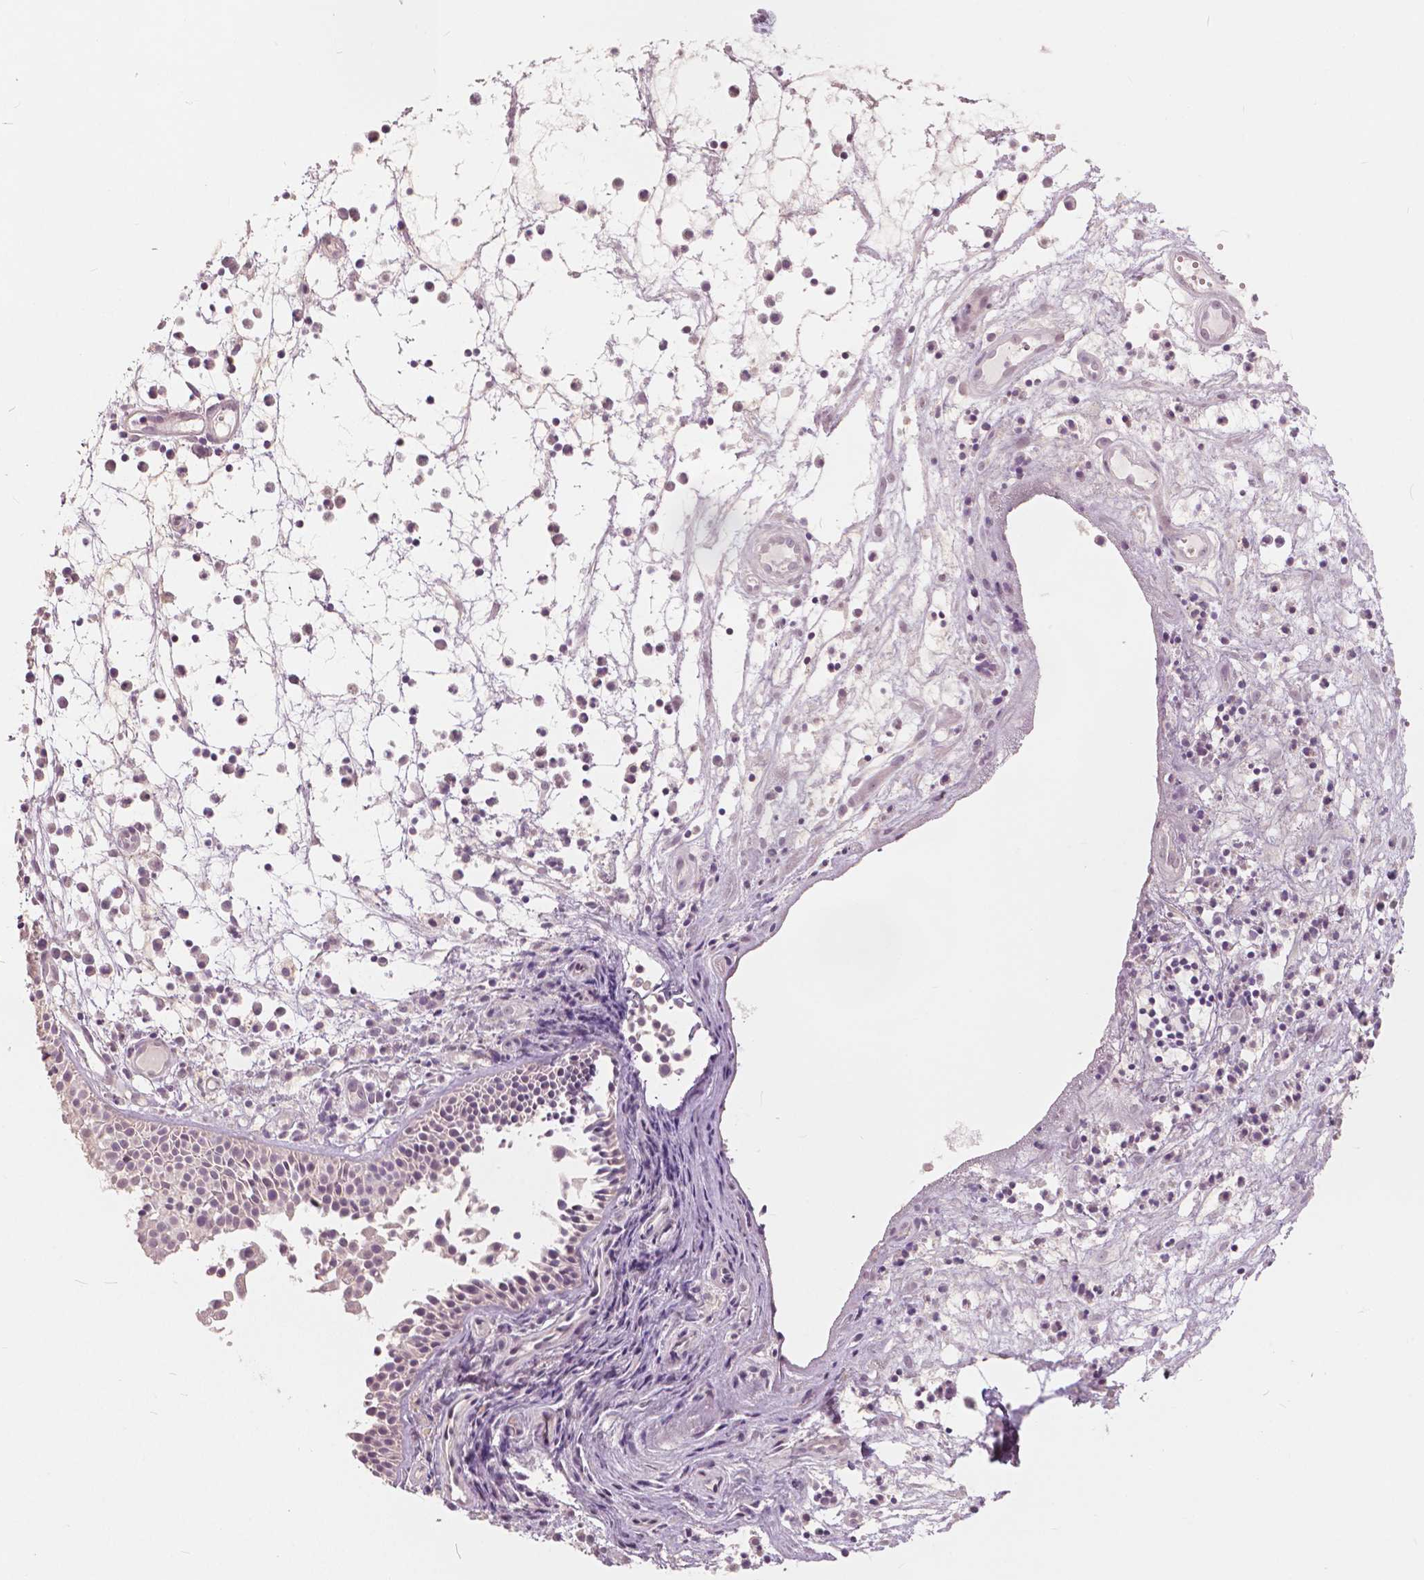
{"staining": {"intensity": "negative", "quantity": "none", "location": "none"}, "tissue": "nasopharynx", "cell_type": "Respiratory epithelial cells", "image_type": "normal", "snomed": [{"axis": "morphology", "description": "Normal tissue, NOS"}, {"axis": "topography", "description": "Nasopharynx"}], "caption": "Protein analysis of unremarkable nasopharynx shows no significant positivity in respiratory epithelial cells. (DAB (3,3'-diaminobenzidine) immunohistochemistry with hematoxylin counter stain).", "gene": "NANOG", "patient": {"sex": "male", "age": 31}}